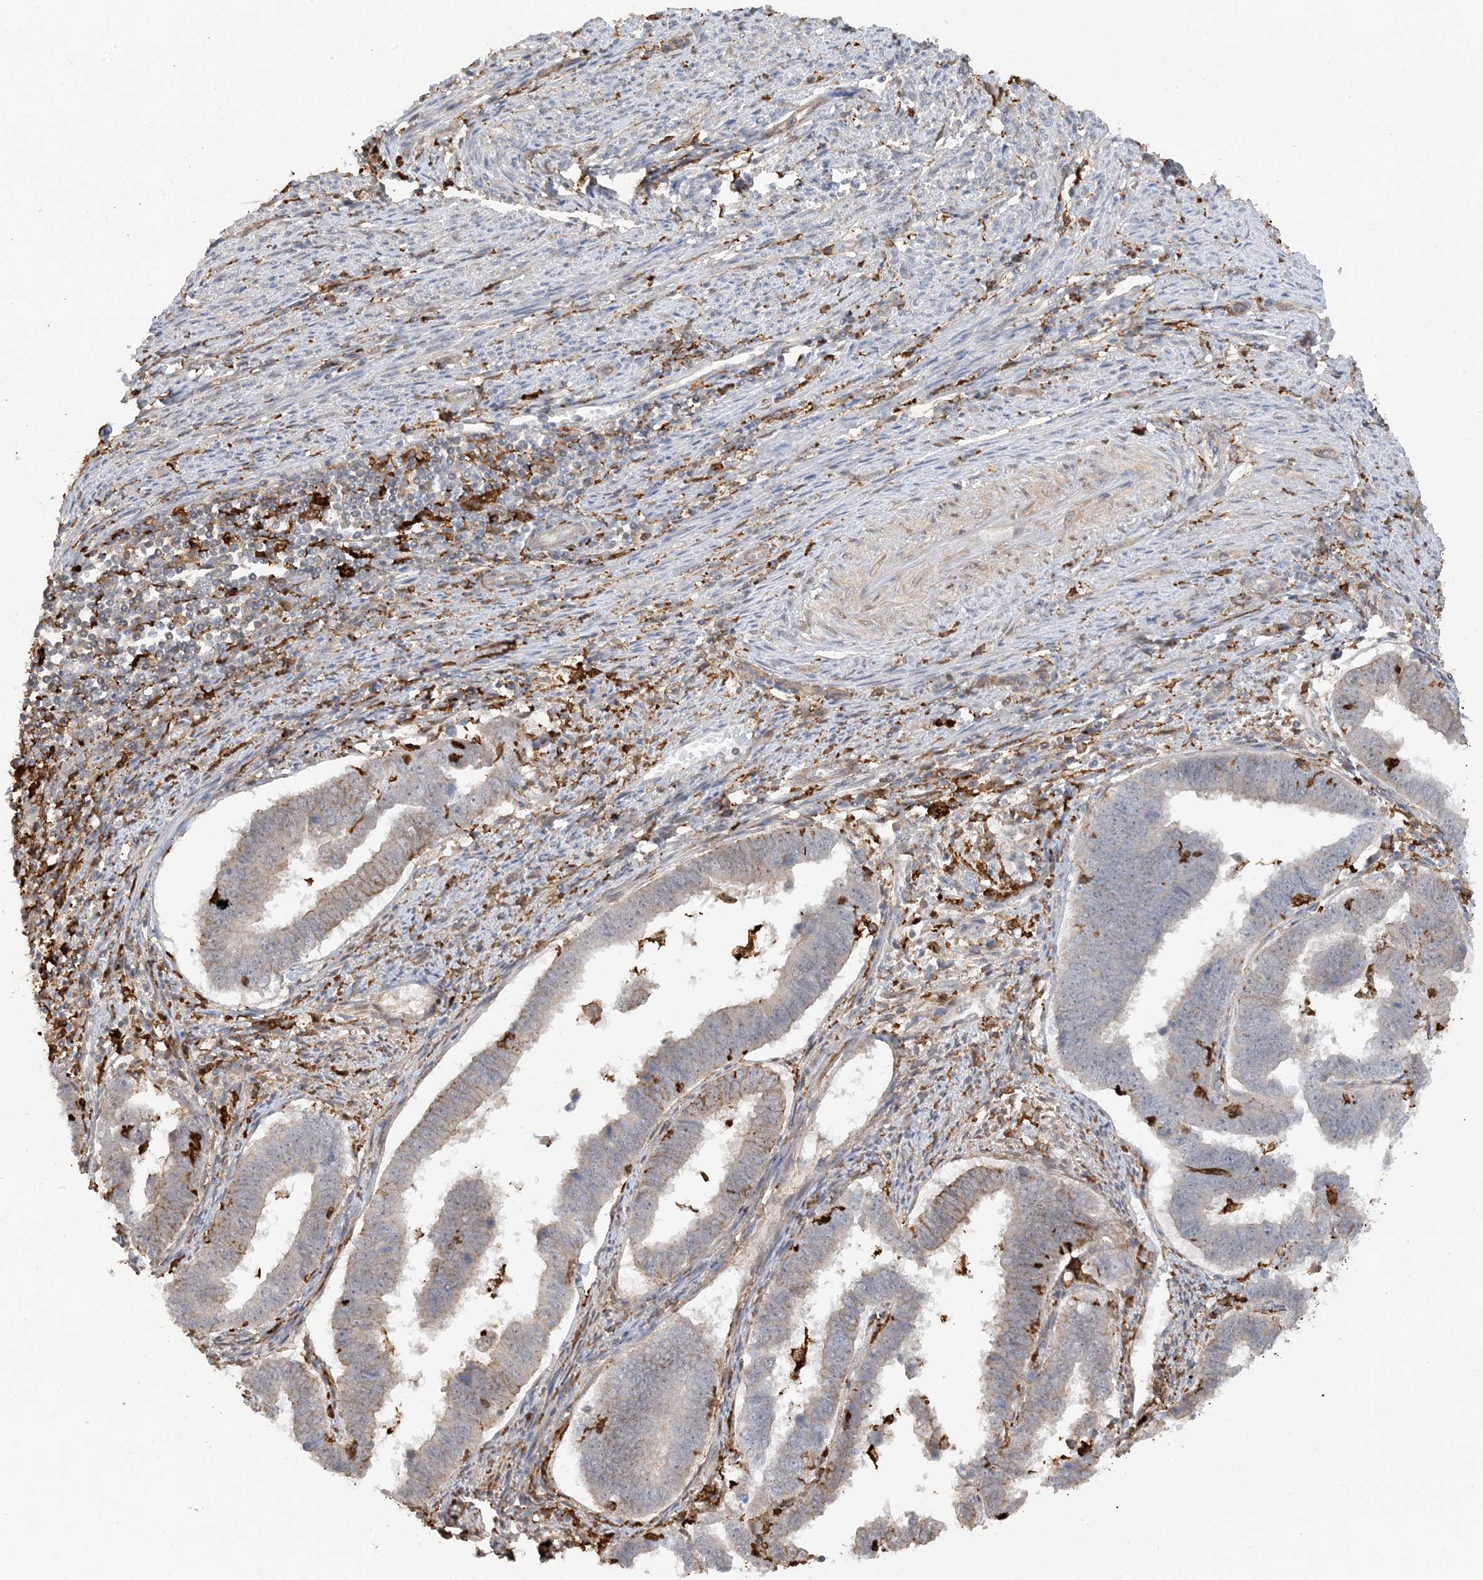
{"staining": {"intensity": "negative", "quantity": "none", "location": "none"}, "tissue": "endometrial cancer", "cell_type": "Tumor cells", "image_type": "cancer", "snomed": [{"axis": "morphology", "description": "Adenocarcinoma, NOS"}, {"axis": "topography", "description": "Endometrium"}], "caption": "This is an immunohistochemistry (IHC) photomicrograph of human endometrial cancer (adenocarcinoma). There is no expression in tumor cells.", "gene": "PHACTR2", "patient": {"sex": "female", "age": 75}}